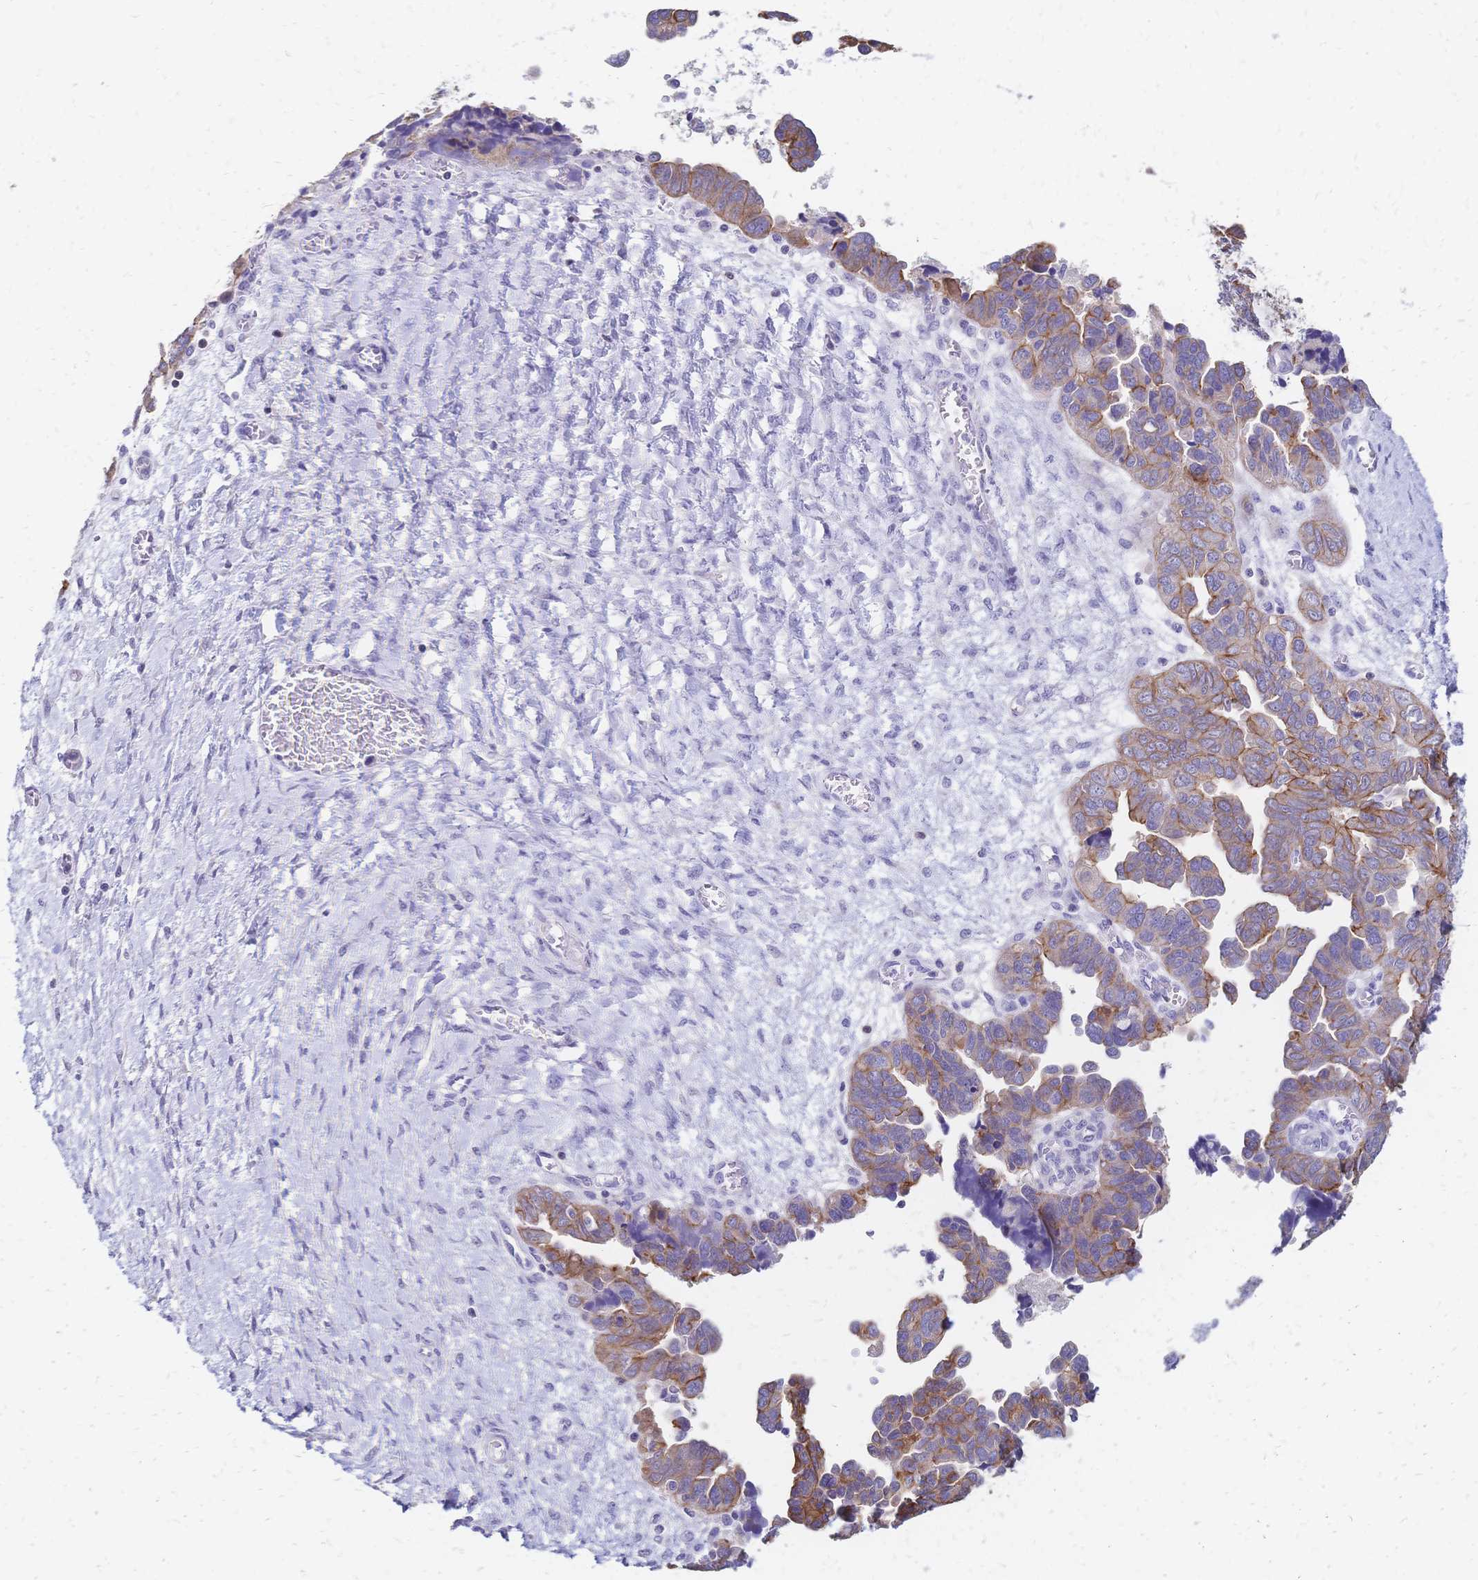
{"staining": {"intensity": "moderate", "quantity": "25%-75%", "location": "cytoplasmic/membranous"}, "tissue": "ovarian cancer", "cell_type": "Tumor cells", "image_type": "cancer", "snomed": [{"axis": "morphology", "description": "Cystadenocarcinoma, serous, NOS"}, {"axis": "topography", "description": "Ovary"}], "caption": "Immunohistochemistry (IHC) of ovarian cancer reveals medium levels of moderate cytoplasmic/membranous staining in about 25%-75% of tumor cells.", "gene": "DTNB", "patient": {"sex": "female", "age": 64}}